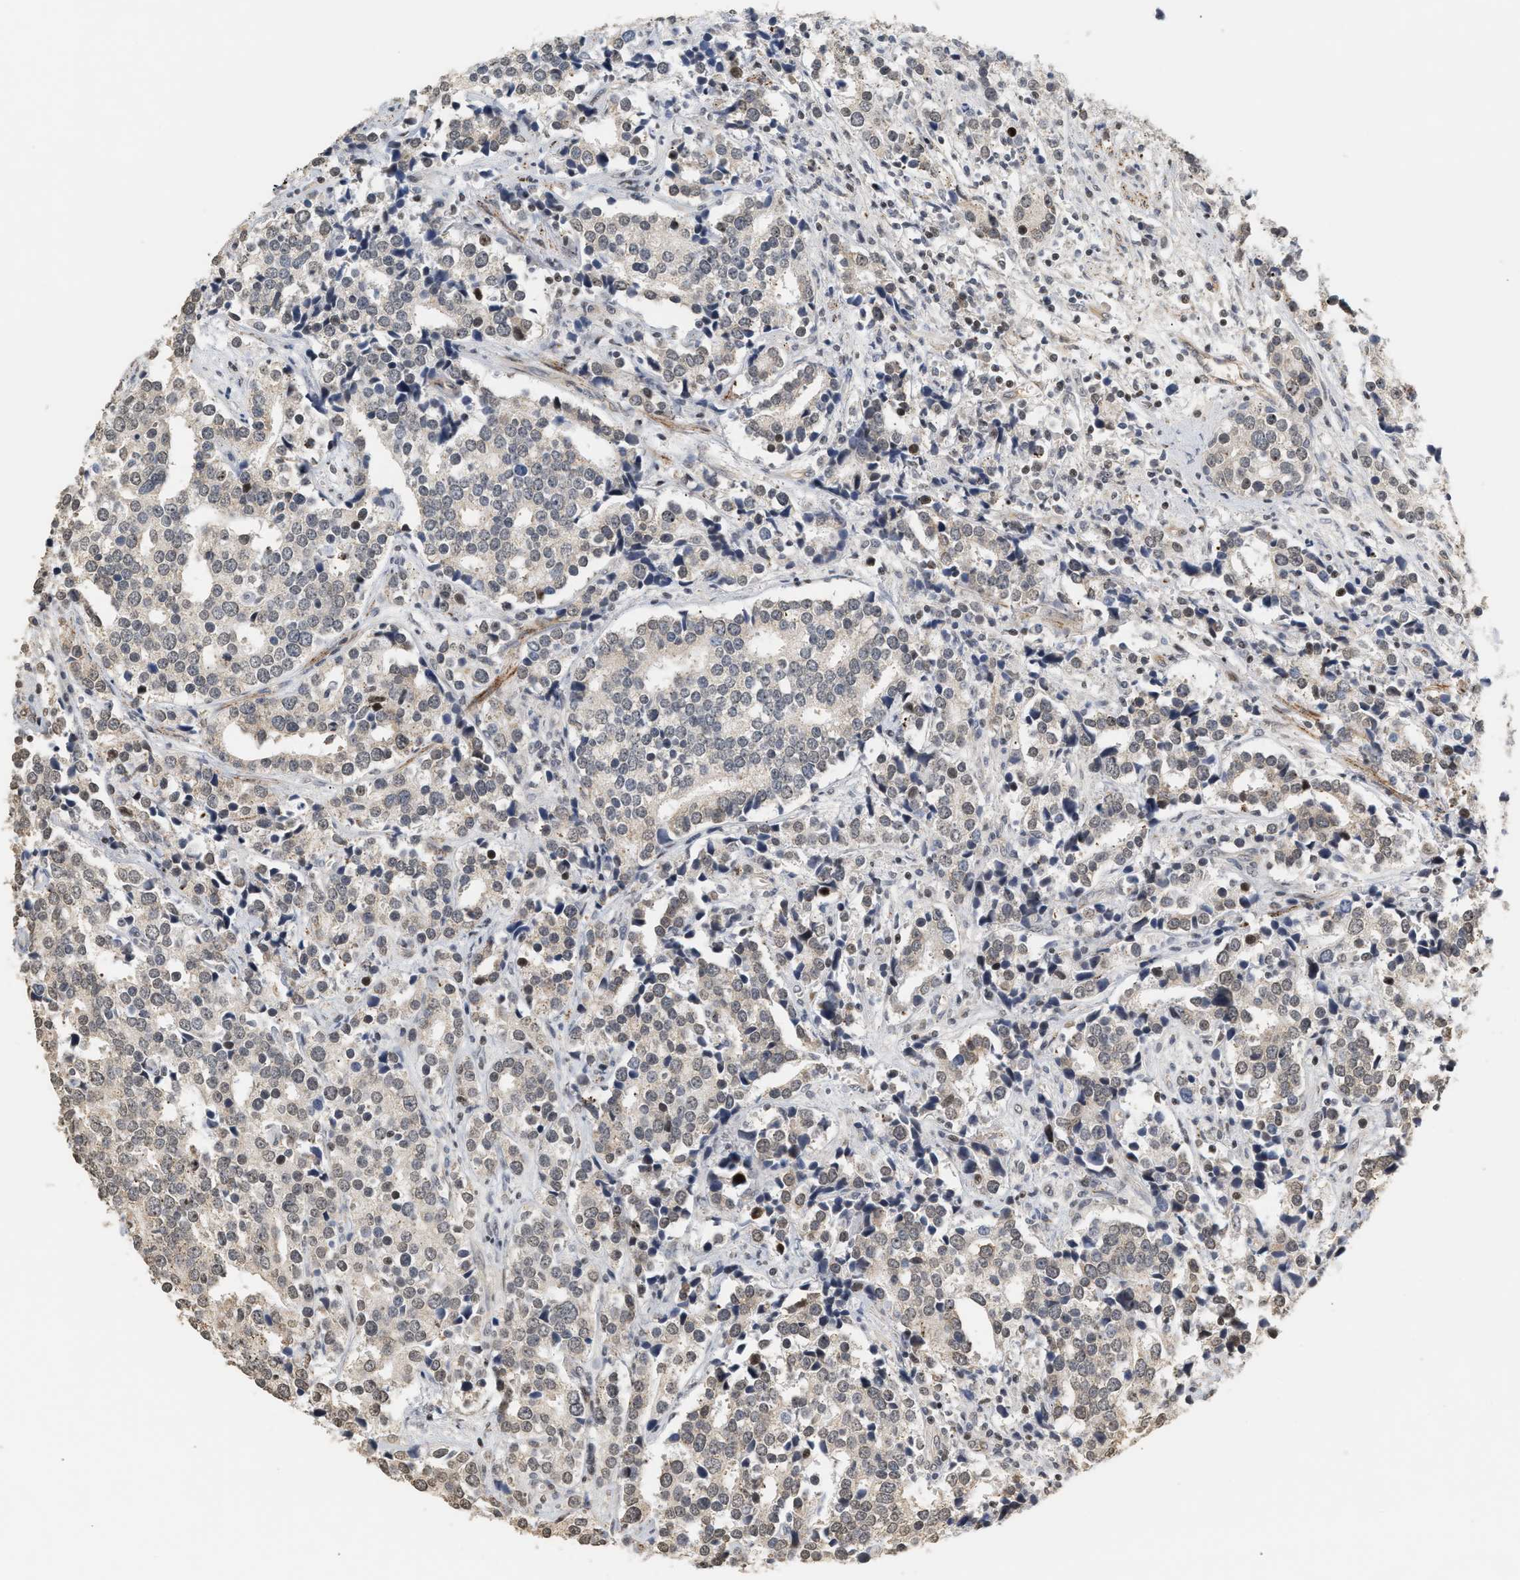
{"staining": {"intensity": "negative", "quantity": "none", "location": "none"}, "tissue": "prostate cancer", "cell_type": "Tumor cells", "image_type": "cancer", "snomed": [{"axis": "morphology", "description": "Adenocarcinoma, High grade"}, {"axis": "topography", "description": "Prostate"}], "caption": "Prostate cancer (high-grade adenocarcinoma) stained for a protein using IHC displays no staining tumor cells.", "gene": "PLXND1", "patient": {"sex": "male", "age": 71}}